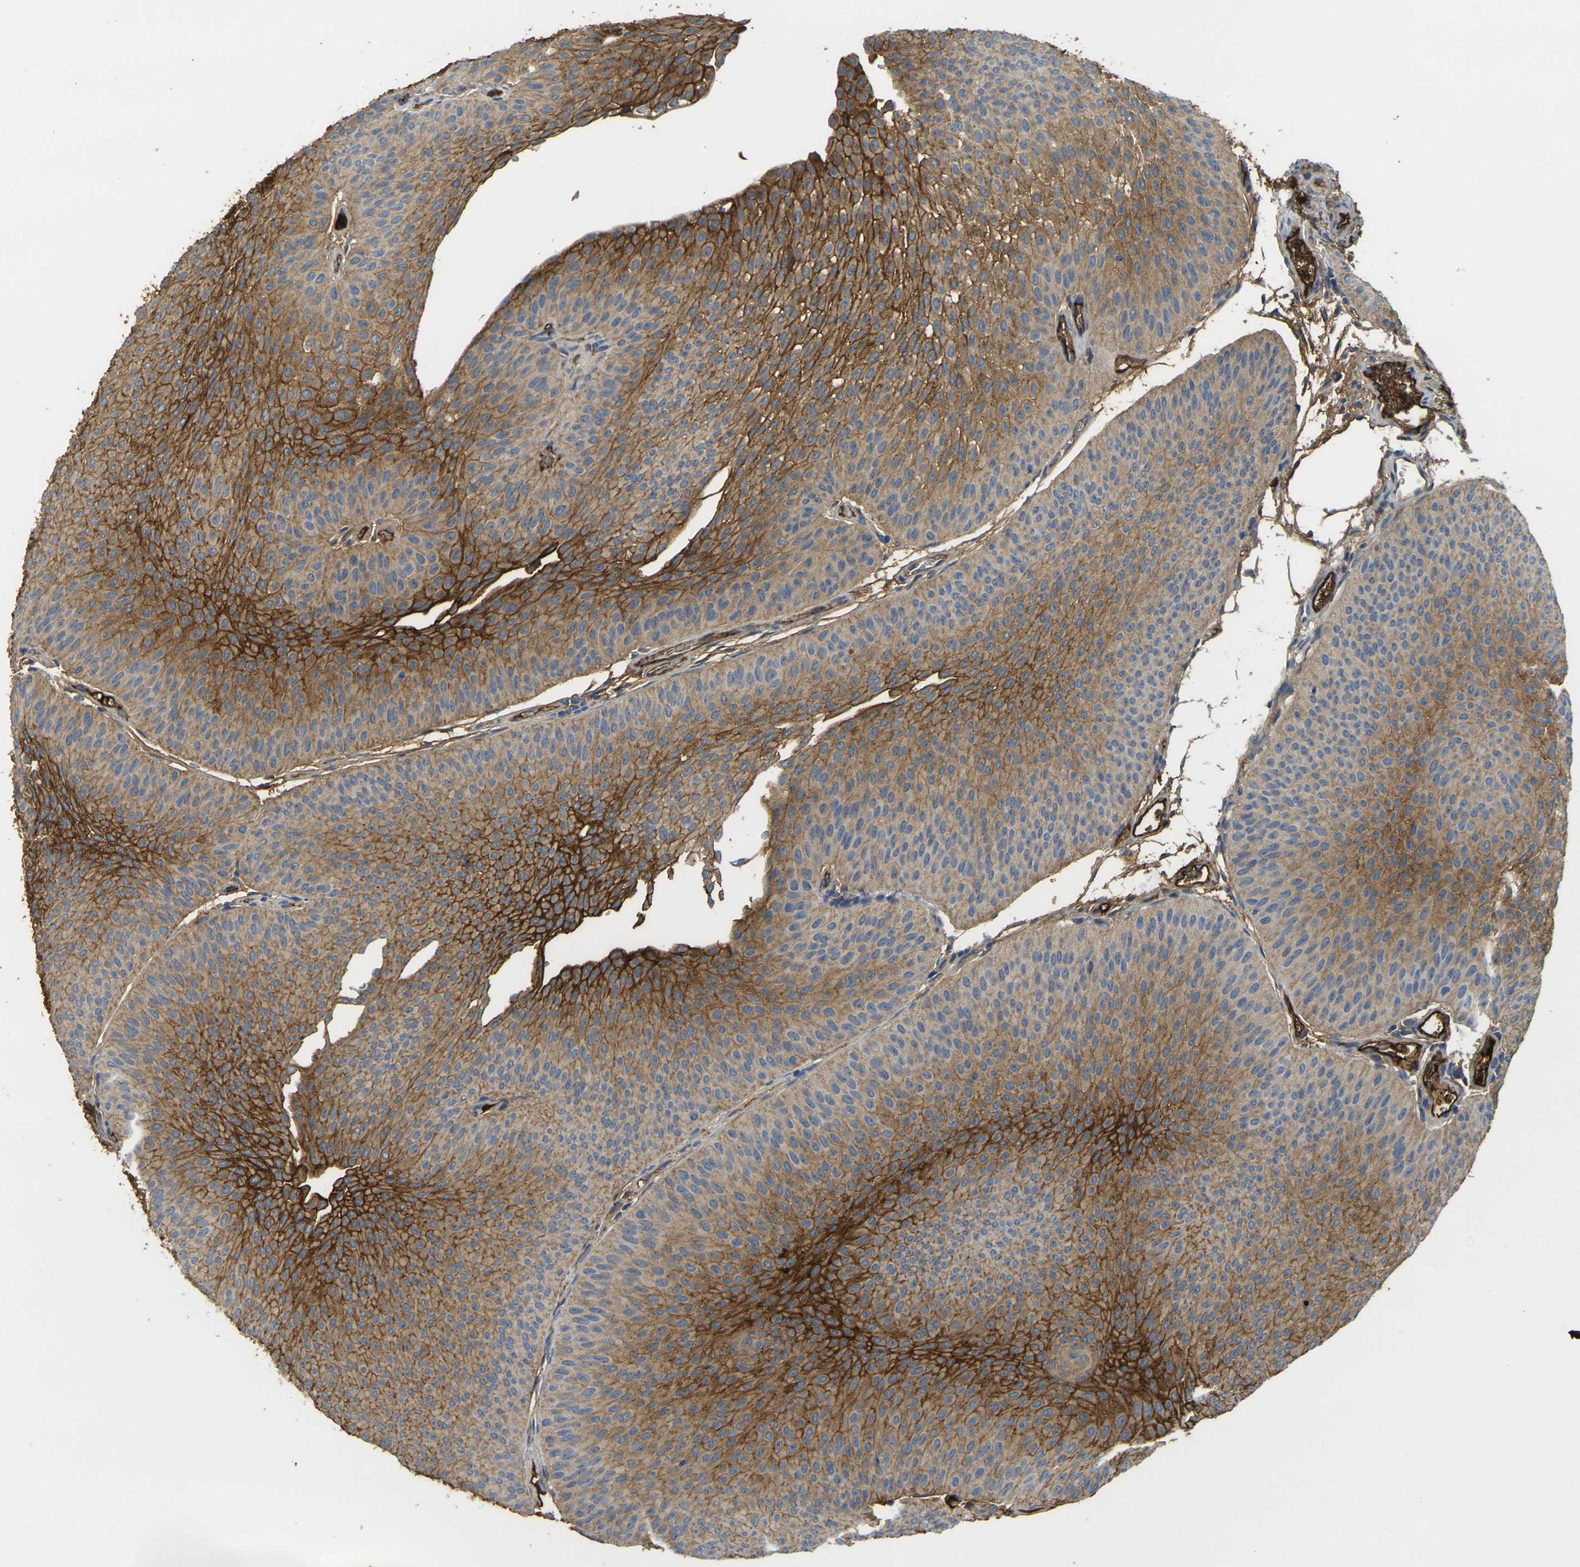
{"staining": {"intensity": "moderate", "quantity": ">75%", "location": "cytoplasmic/membranous"}, "tissue": "urothelial cancer", "cell_type": "Tumor cells", "image_type": "cancer", "snomed": [{"axis": "morphology", "description": "Urothelial carcinoma, Low grade"}, {"axis": "topography", "description": "Urinary bladder"}], "caption": "Urothelial cancer stained with DAB (3,3'-diaminobenzidine) immunohistochemistry reveals medium levels of moderate cytoplasmic/membranous expression in about >75% of tumor cells.", "gene": "PLCD1", "patient": {"sex": "female", "age": 60}}